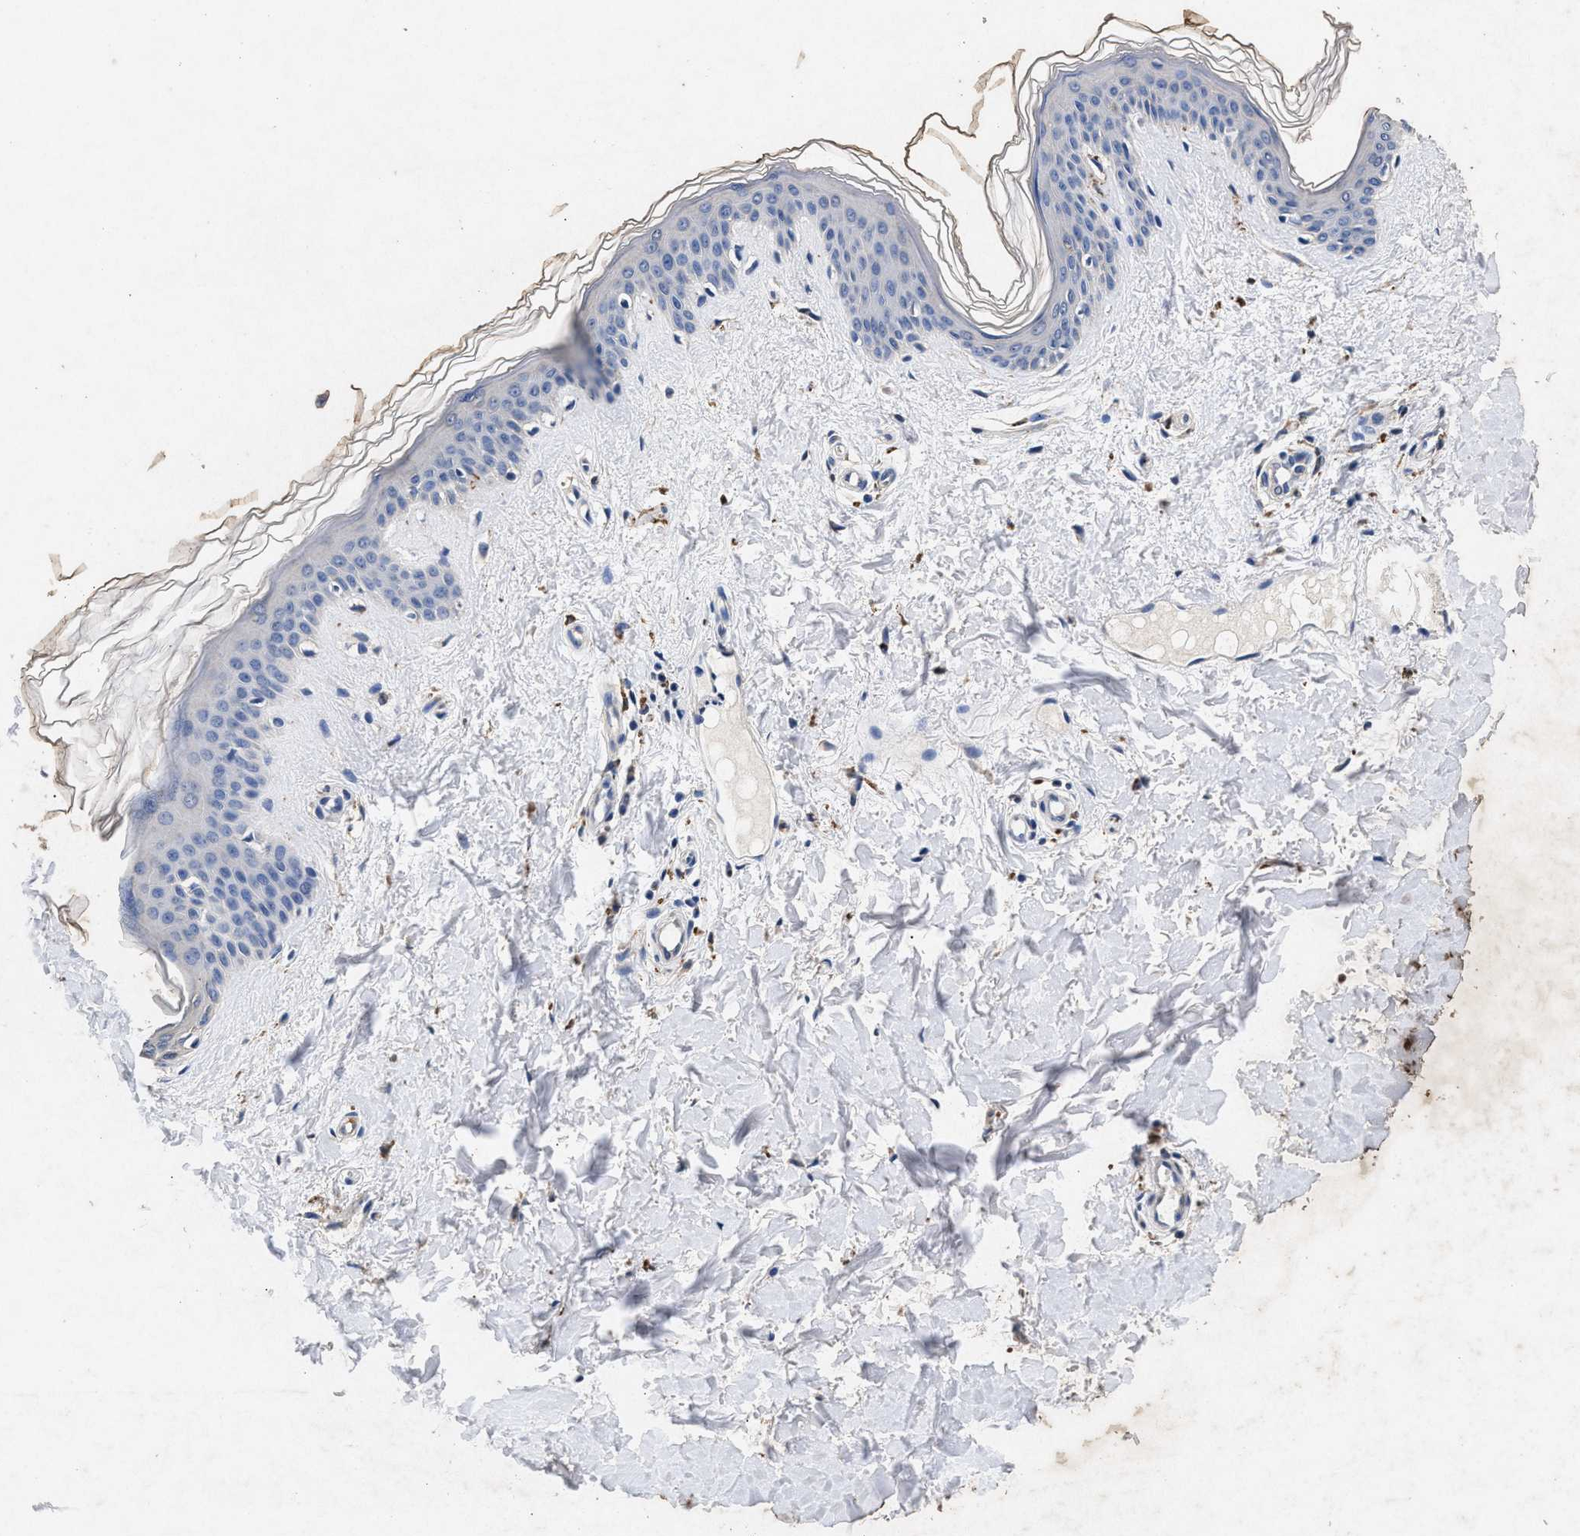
{"staining": {"intensity": "weak", "quantity": "25%-75%", "location": "cytoplasmic/membranous"}, "tissue": "skin", "cell_type": "Fibroblasts", "image_type": "normal", "snomed": [{"axis": "morphology", "description": "Normal tissue, NOS"}, {"axis": "topography", "description": "Skin"}], "caption": "Protein expression analysis of normal human skin reveals weak cytoplasmic/membranous positivity in about 25%-75% of fibroblasts.", "gene": "LTB4R2", "patient": {"sex": "female", "age": 41}}